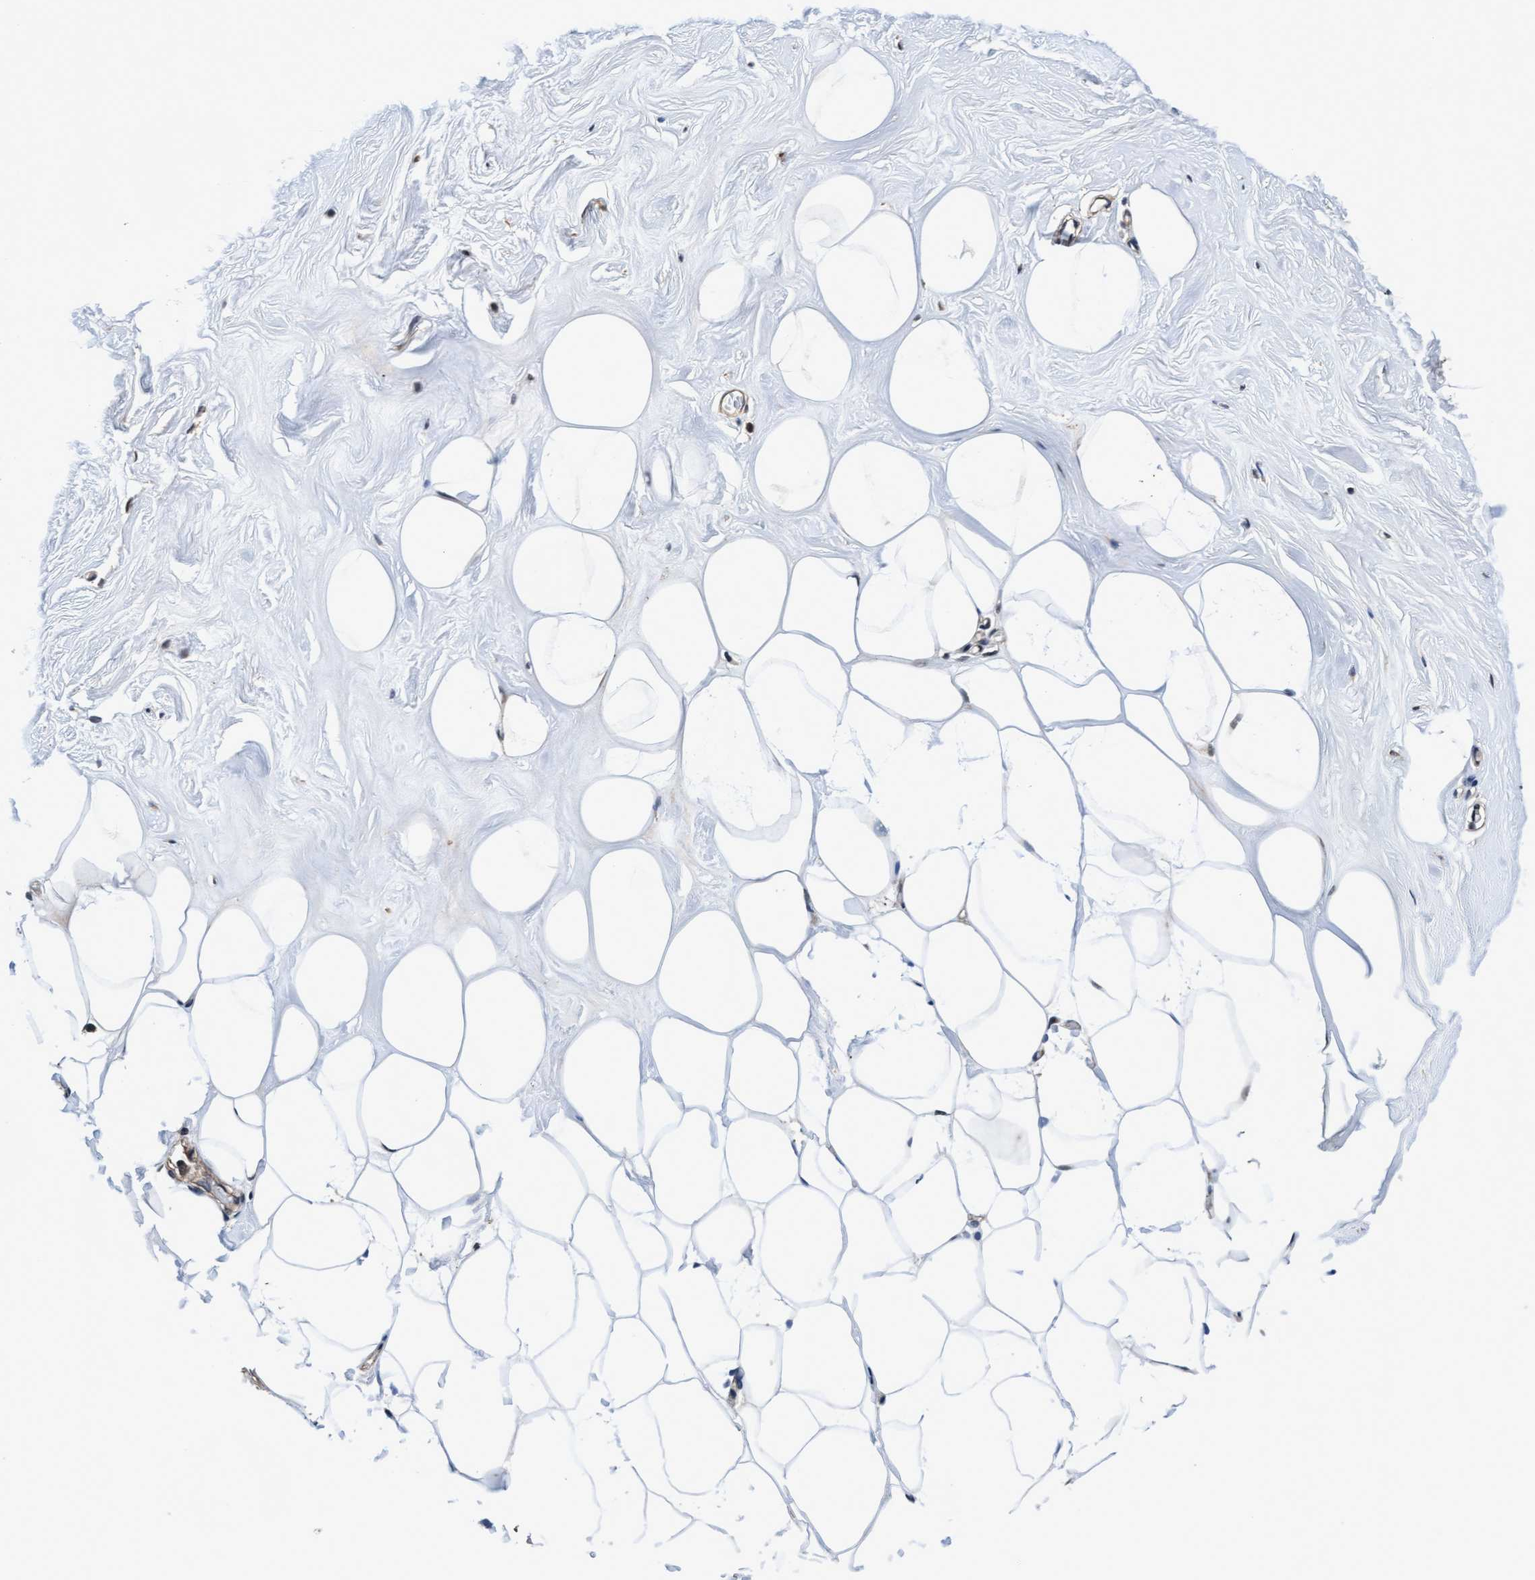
{"staining": {"intensity": "weak", "quantity": "25%-75%", "location": "cytoplasmic/membranous"}, "tissue": "adipose tissue", "cell_type": "Adipocytes", "image_type": "normal", "snomed": [{"axis": "morphology", "description": "Normal tissue, NOS"}, {"axis": "morphology", "description": "Fibrosis, NOS"}, {"axis": "topography", "description": "Breast"}, {"axis": "topography", "description": "Adipose tissue"}], "caption": "An immunohistochemistry (IHC) histopathology image of unremarkable tissue is shown. Protein staining in brown shows weak cytoplasmic/membranous positivity in adipose tissue within adipocytes.", "gene": "EFCAB13", "patient": {"sex": "female", "age": 39}}